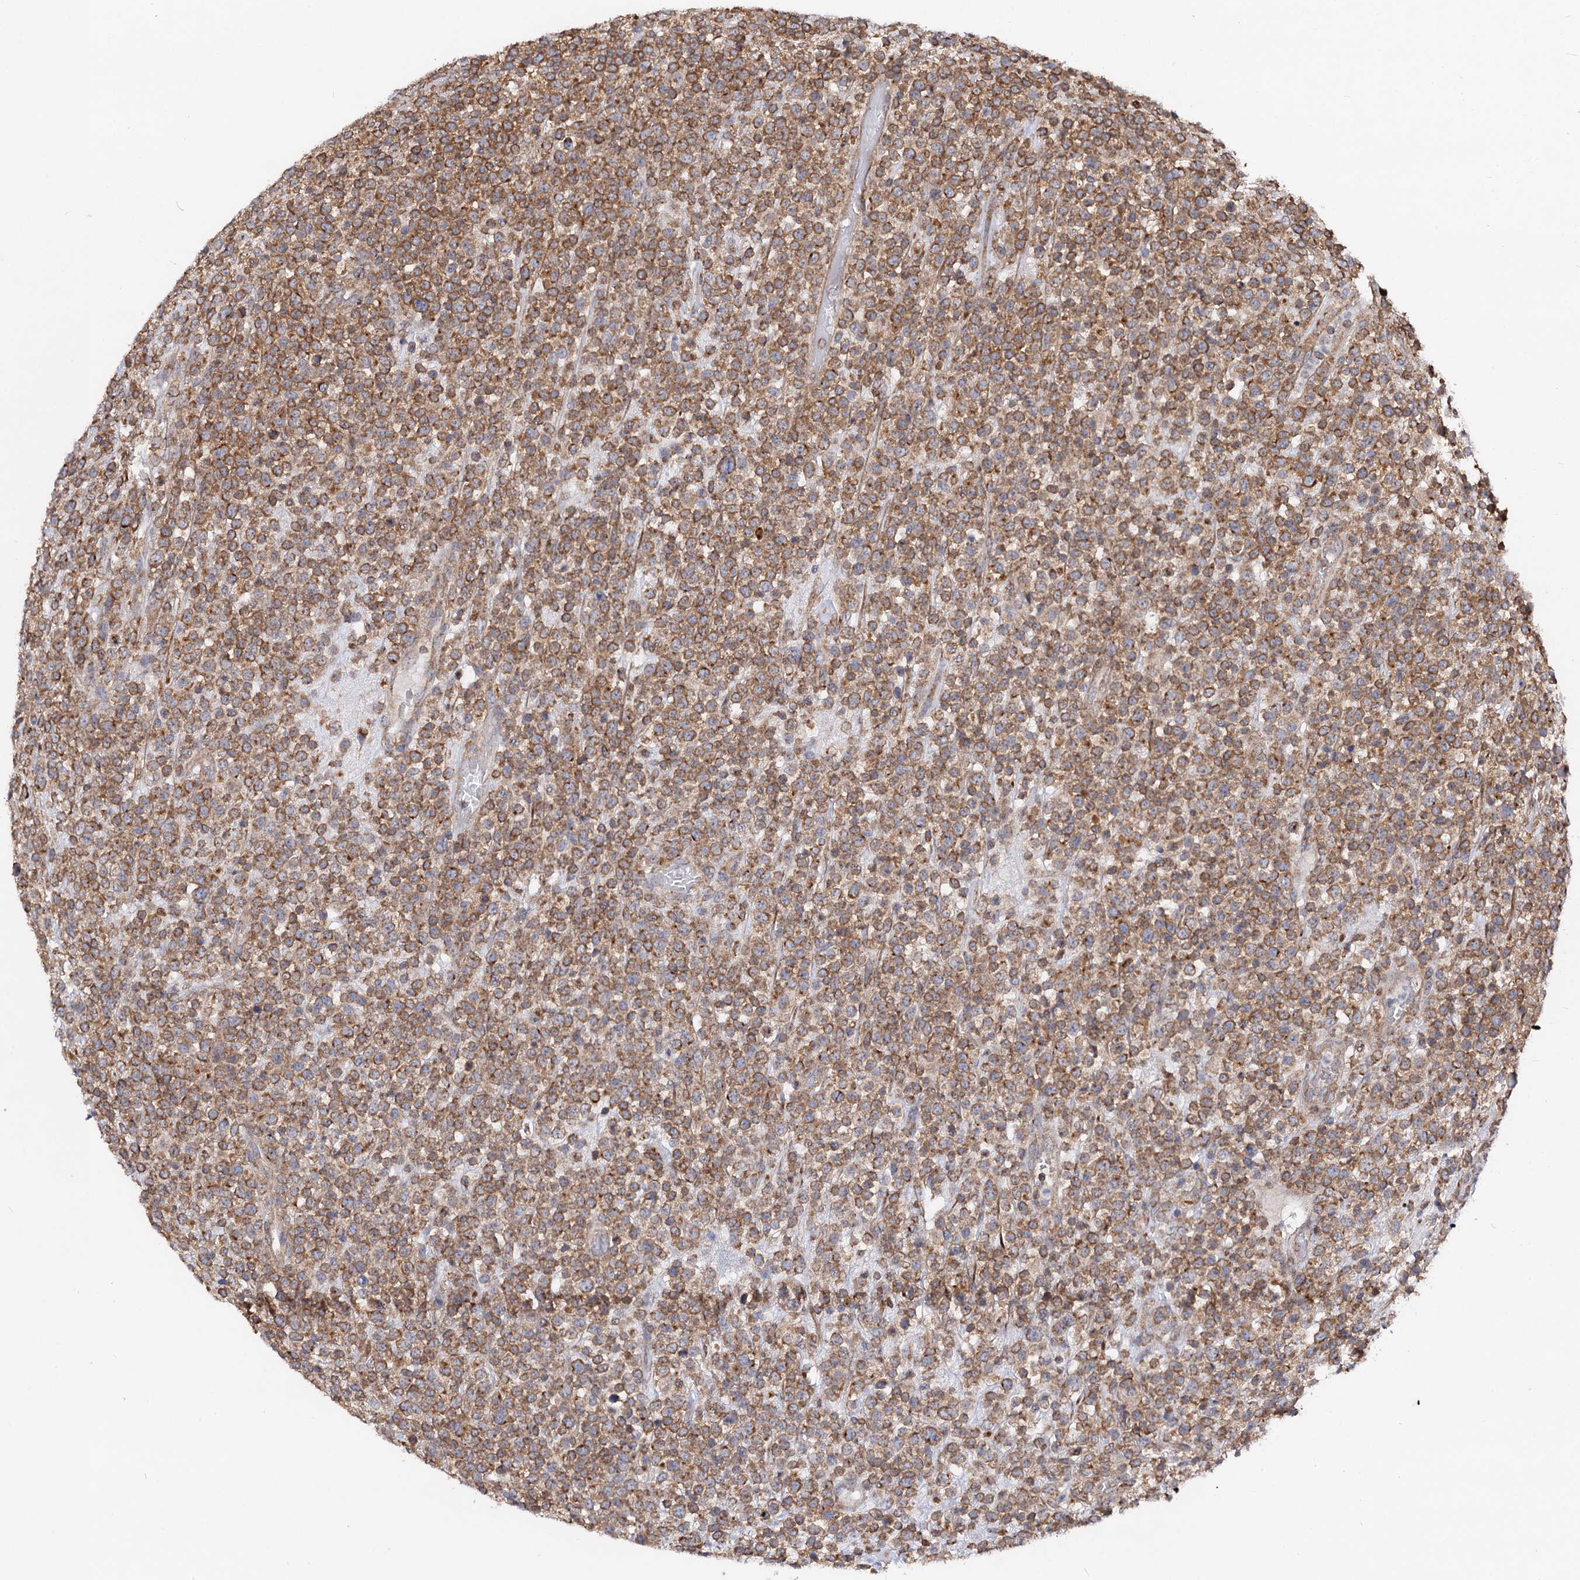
{"staining": {"intensity": "moderate", "quantity": ">75%", "location": "cytoplasmic/membranous"}, "tissue": "lymphoma", "cell_type": "Tumor cells", "image_type": "cancer", "snomed": [{"axis": "morphology", "description": "Malignant lymphoma, non-Hodgkin's type, High grade"}, {"axis": "topography", "description": "Colon"}], "caption": "A micrograph showing moderate cytoplasmic/membranous positivity in approximately >75% of tumor cells in high-grade malignant lymphoma, non-Hodgkin's type, as visualized by brown immunohistochemical staining.", "gene": "DYDC1", "patient": {"sex": "female", "age": 53}}